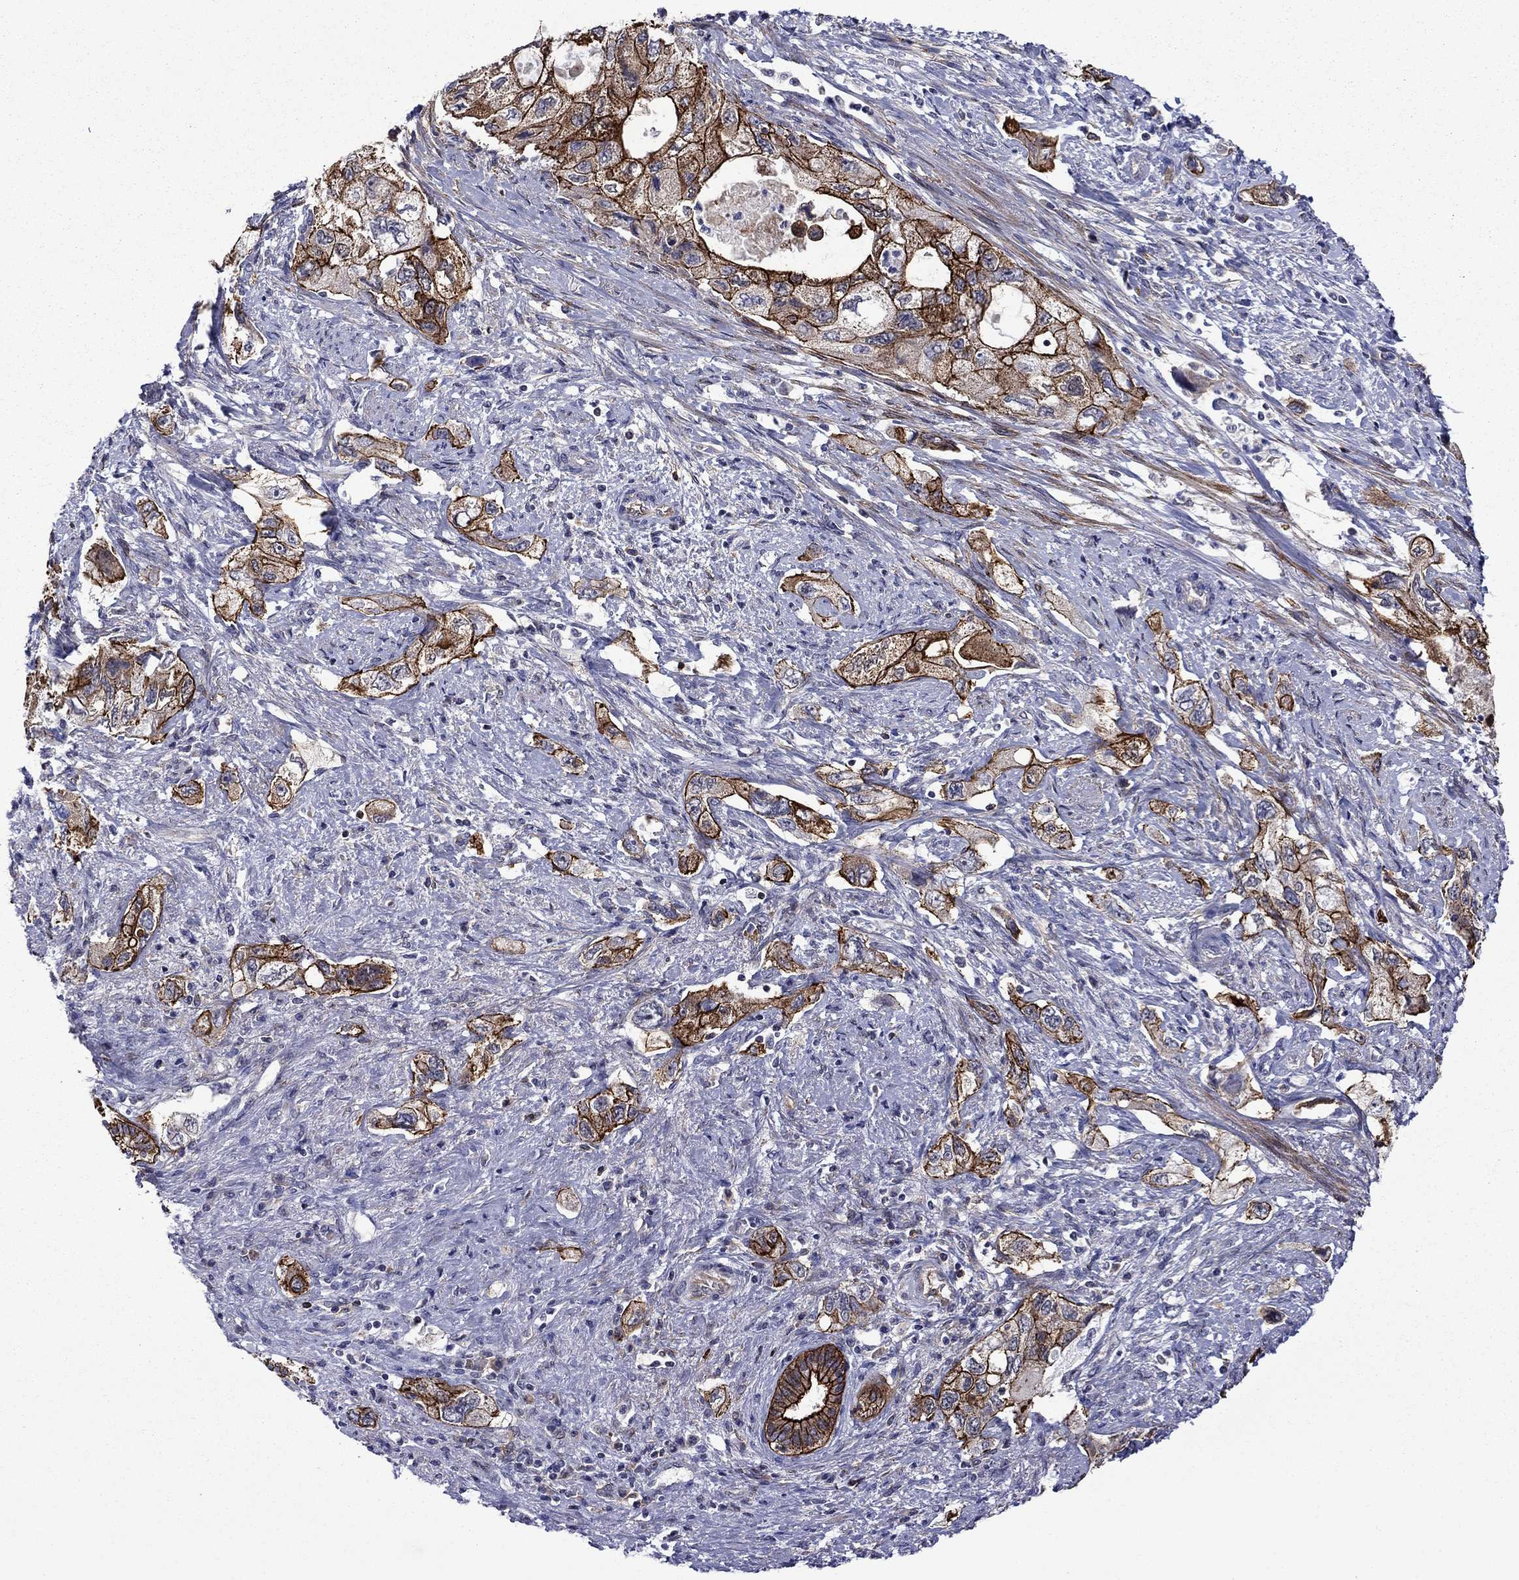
{"staining": {"intensity": "strong", "quantity": ">75%", "location": "cytoplasmic/membranous"}, "tissue": "pancreatic cancer", "cell_type": "Tumor cells", "image_type": "cancer", "snomed": [{"axis": "morphology", "description": "Adenocarcinoma, NOS"}, {"axis": "topography", "description": "Pancreas"}], "caption": "This photomicrograph demonstrates IHC staining of adenocarcinoma (pancreatic), with high strong cytoplasmic/membranous staining in about >75% of tumor cells.", "gene": "LMO7", "patient": {"sex": "female", "age": 73}}